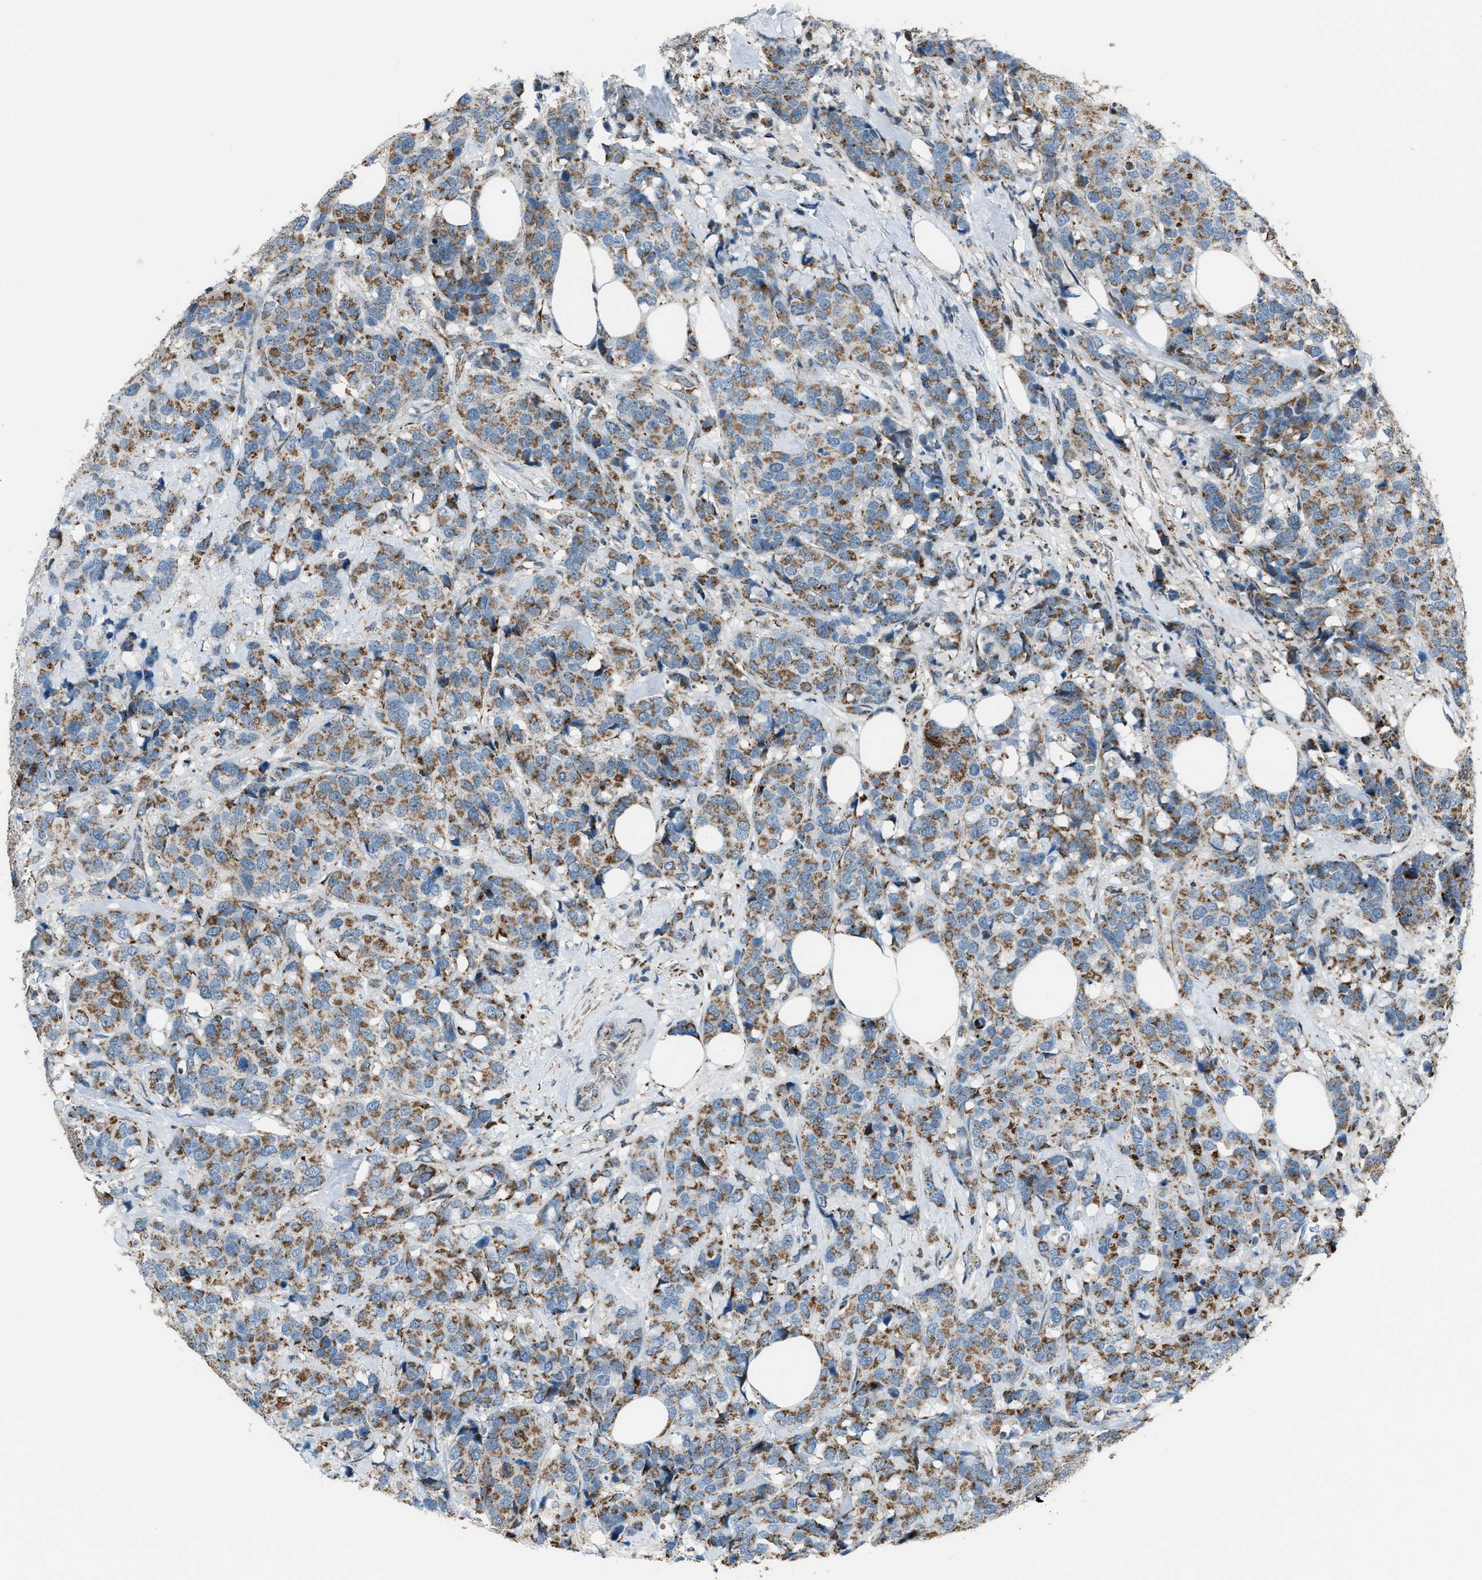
{"staining": {"intensity": "moderate", "quantity": ">75%", "location": "cytoplasmic/membranous"}, "tissue": "breast cancer", "cell_type": "Tumor cells", "image_type": "cancer", "snomed": [{"axis": "morphology", "description": "Lobular carcinoma"}, {"axis": "topography", "description": "Breast"}], "caption": "Human lobular carcinoma (breast) stained with a protein marker shows moderate staining in tumor cells.", "gene": "CHN2", "patient": {"sex": "female", "age": 59}}